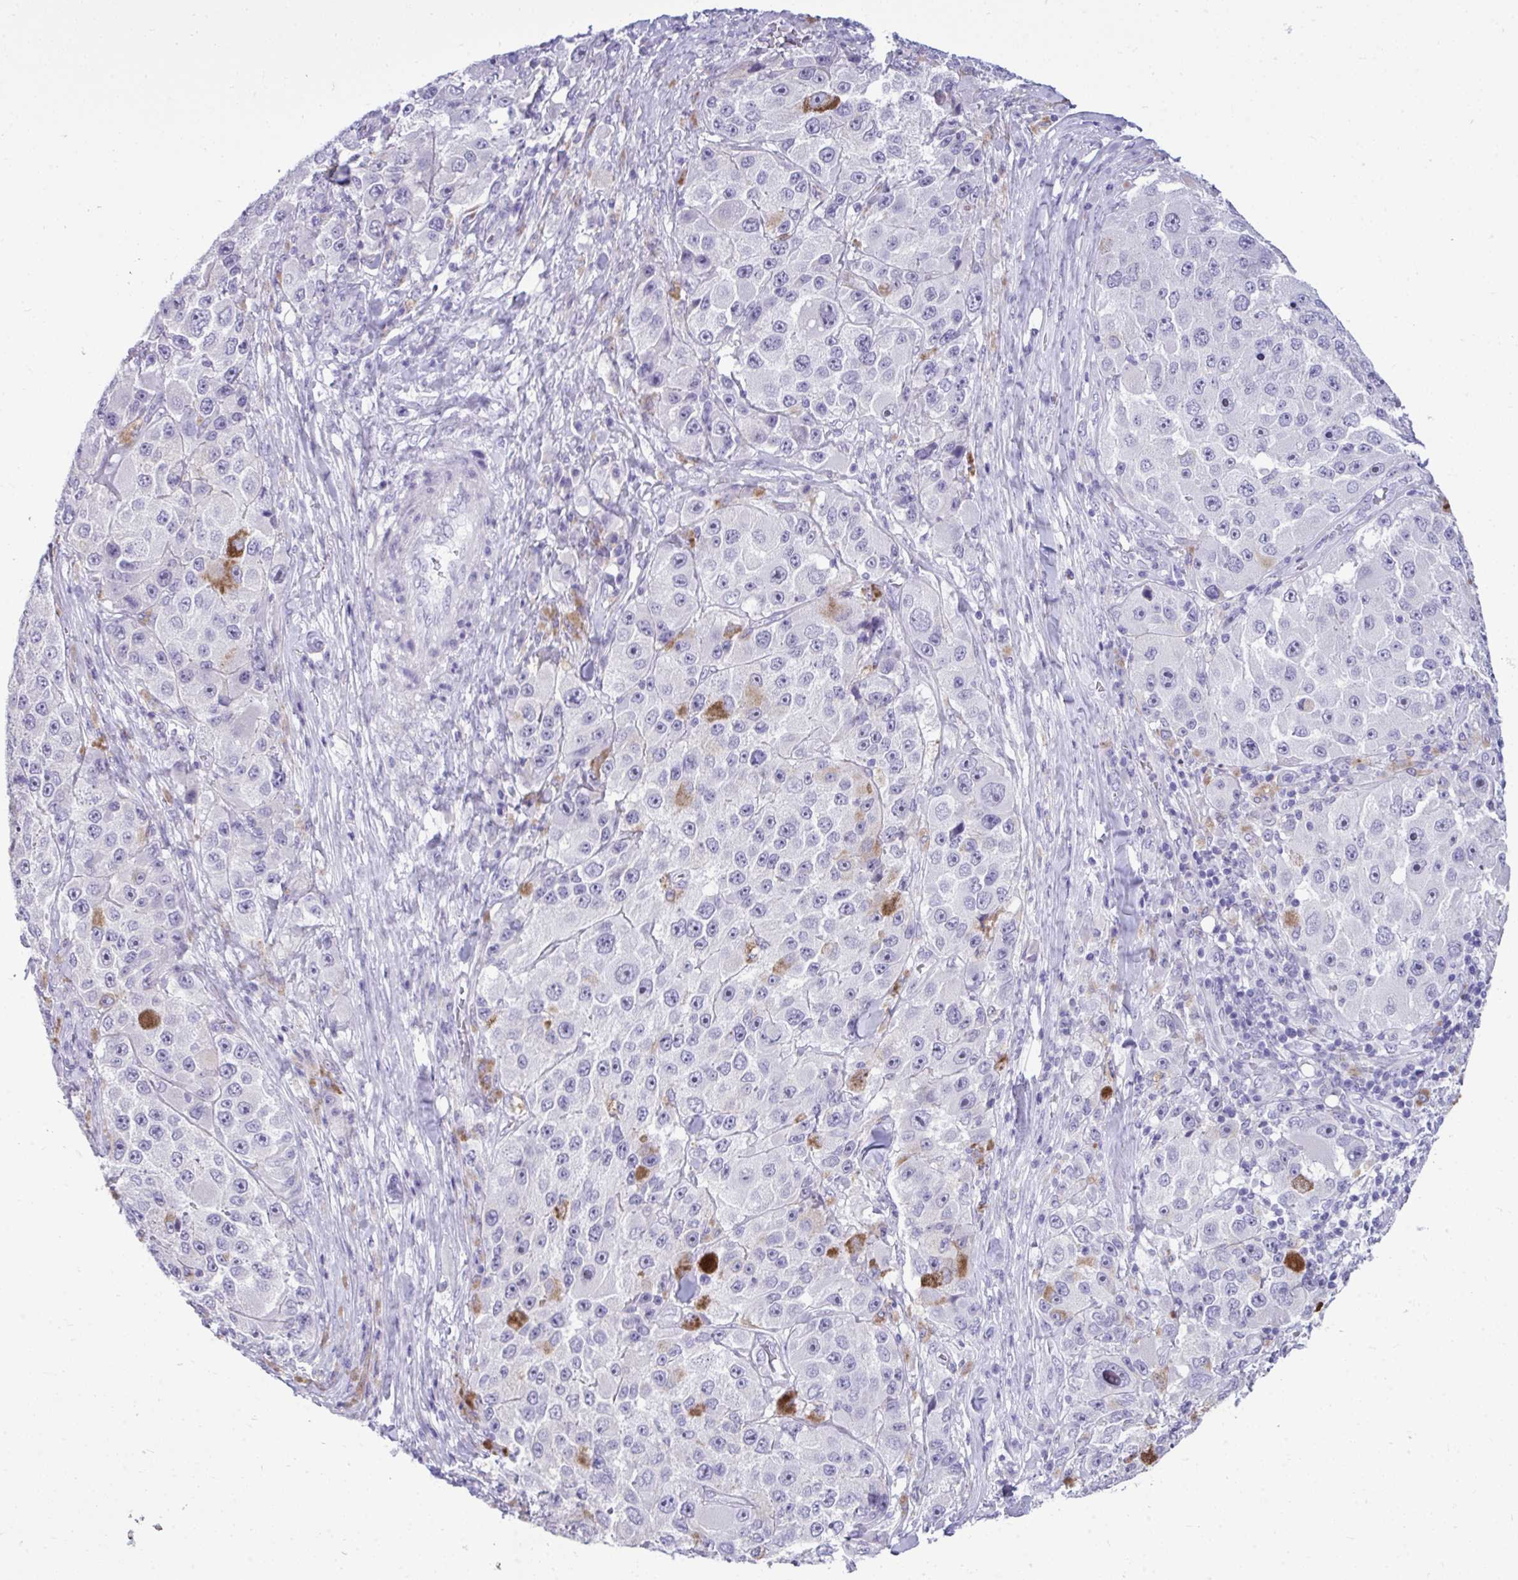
{"staining": {"intensity": "negative", "quantity": "none", "location": "none"}, "tissue": "melanoma", "cell_type": "Tumor cells", "image_type": "cancer", "snomed": [{"axis": "morphology", "description": "Malignant melanoma, Metastatic site"}, {"axis": "topography", "description": "Lymph node"}], "caption": "Immunohistochemistry photomicrograph of neoplastic tissue: melanoma stained with DAB (3,3'-diaminobenzidine) shows no significant protein positivity in tumor cells. (DAB (3,3'-diaminobenzidine) IHC with hematoxylin counter stain).", "gene": "PIGZ", "patient": {"sex": "male", "age": 62}}